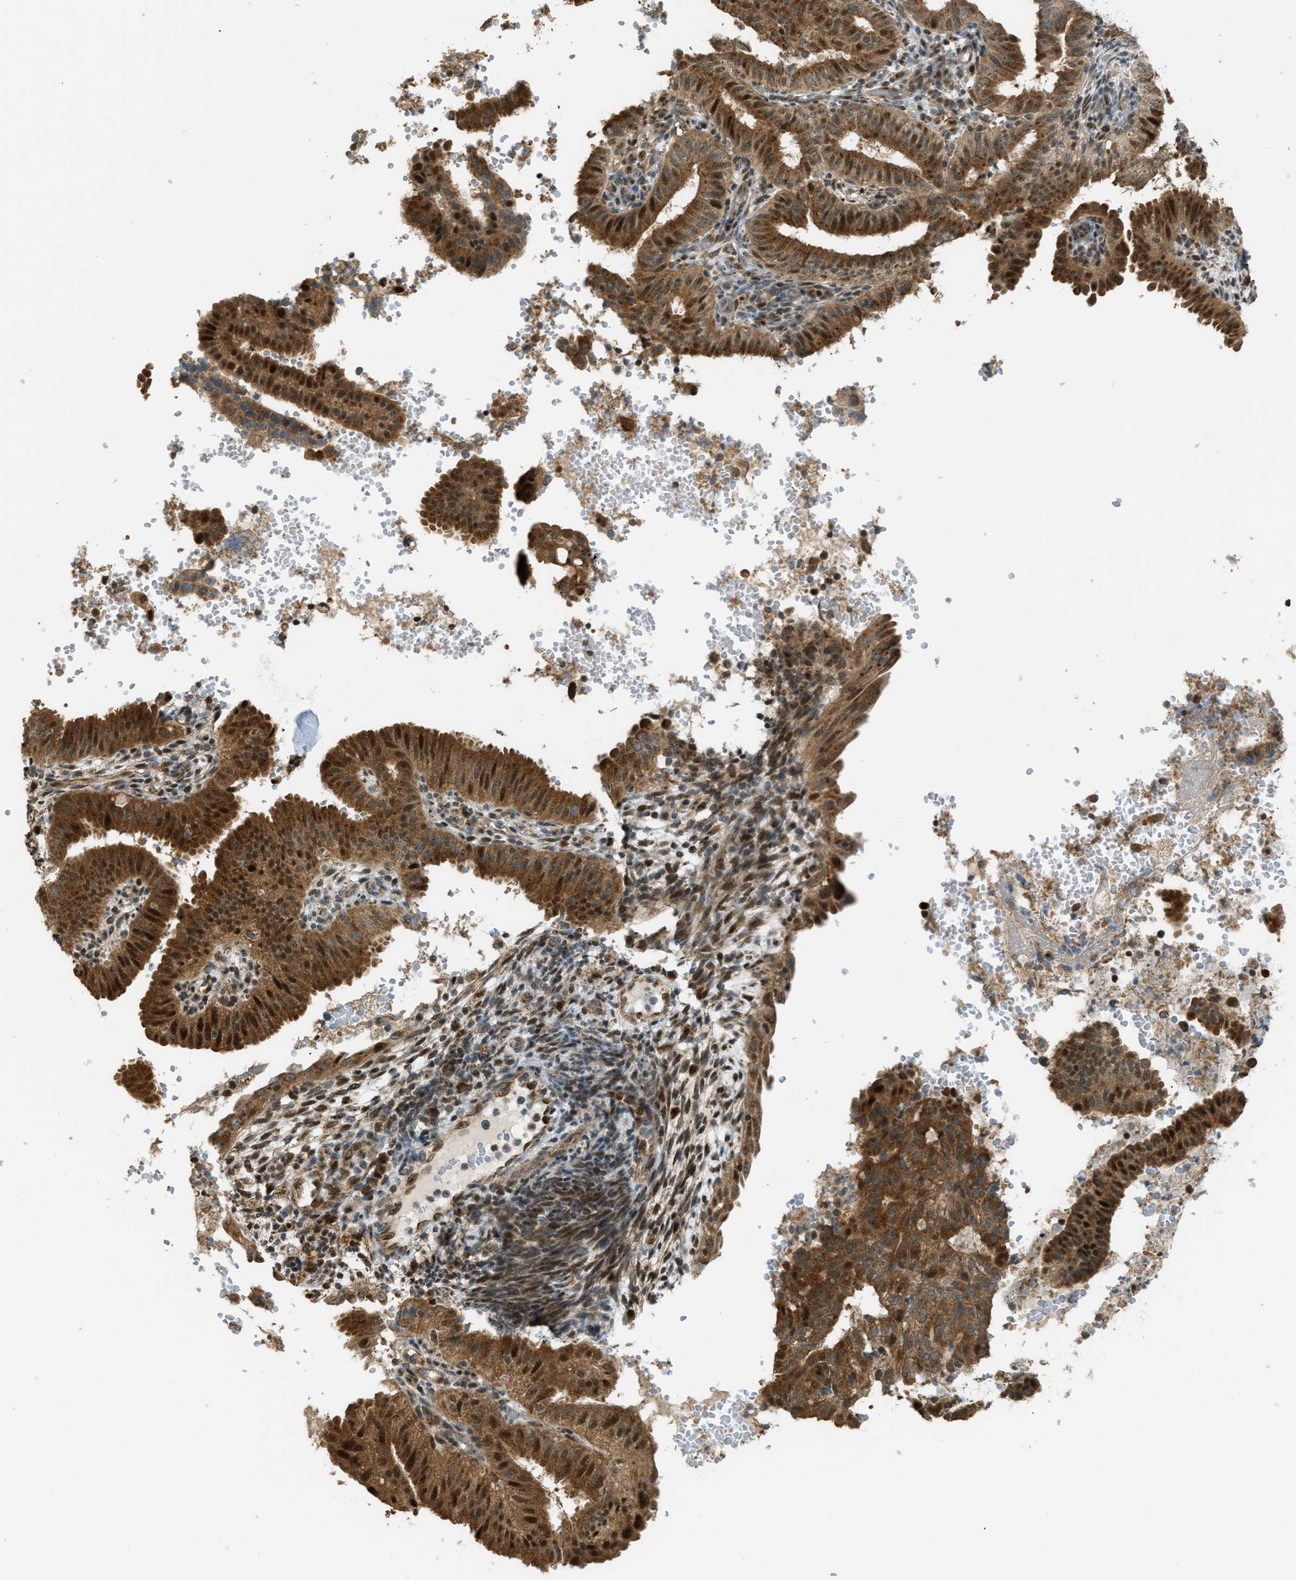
{"staining": {"intensity": "strong", "quantity": ">75%", "location": "cytoplasmic/membranous,nuclear"}, "tissue": "endometrial cancer", "cell_type": "Tumor cells", "image_type": "cancer", "snomed": [{"axis": "morphology", "description": "Adenocarcinoma, NOS"}, {"axis": "topography", "description": "Endometrium"}], "caption": "Human adenocarcinoma (endometrial) stained for a protein (brown) reveals strong cytoplasmic/membranous and nuclear positive expression in about >75% of tumor cells.", "gene": "CCDC186", "patient": {"sex": "female", "age": 58}}